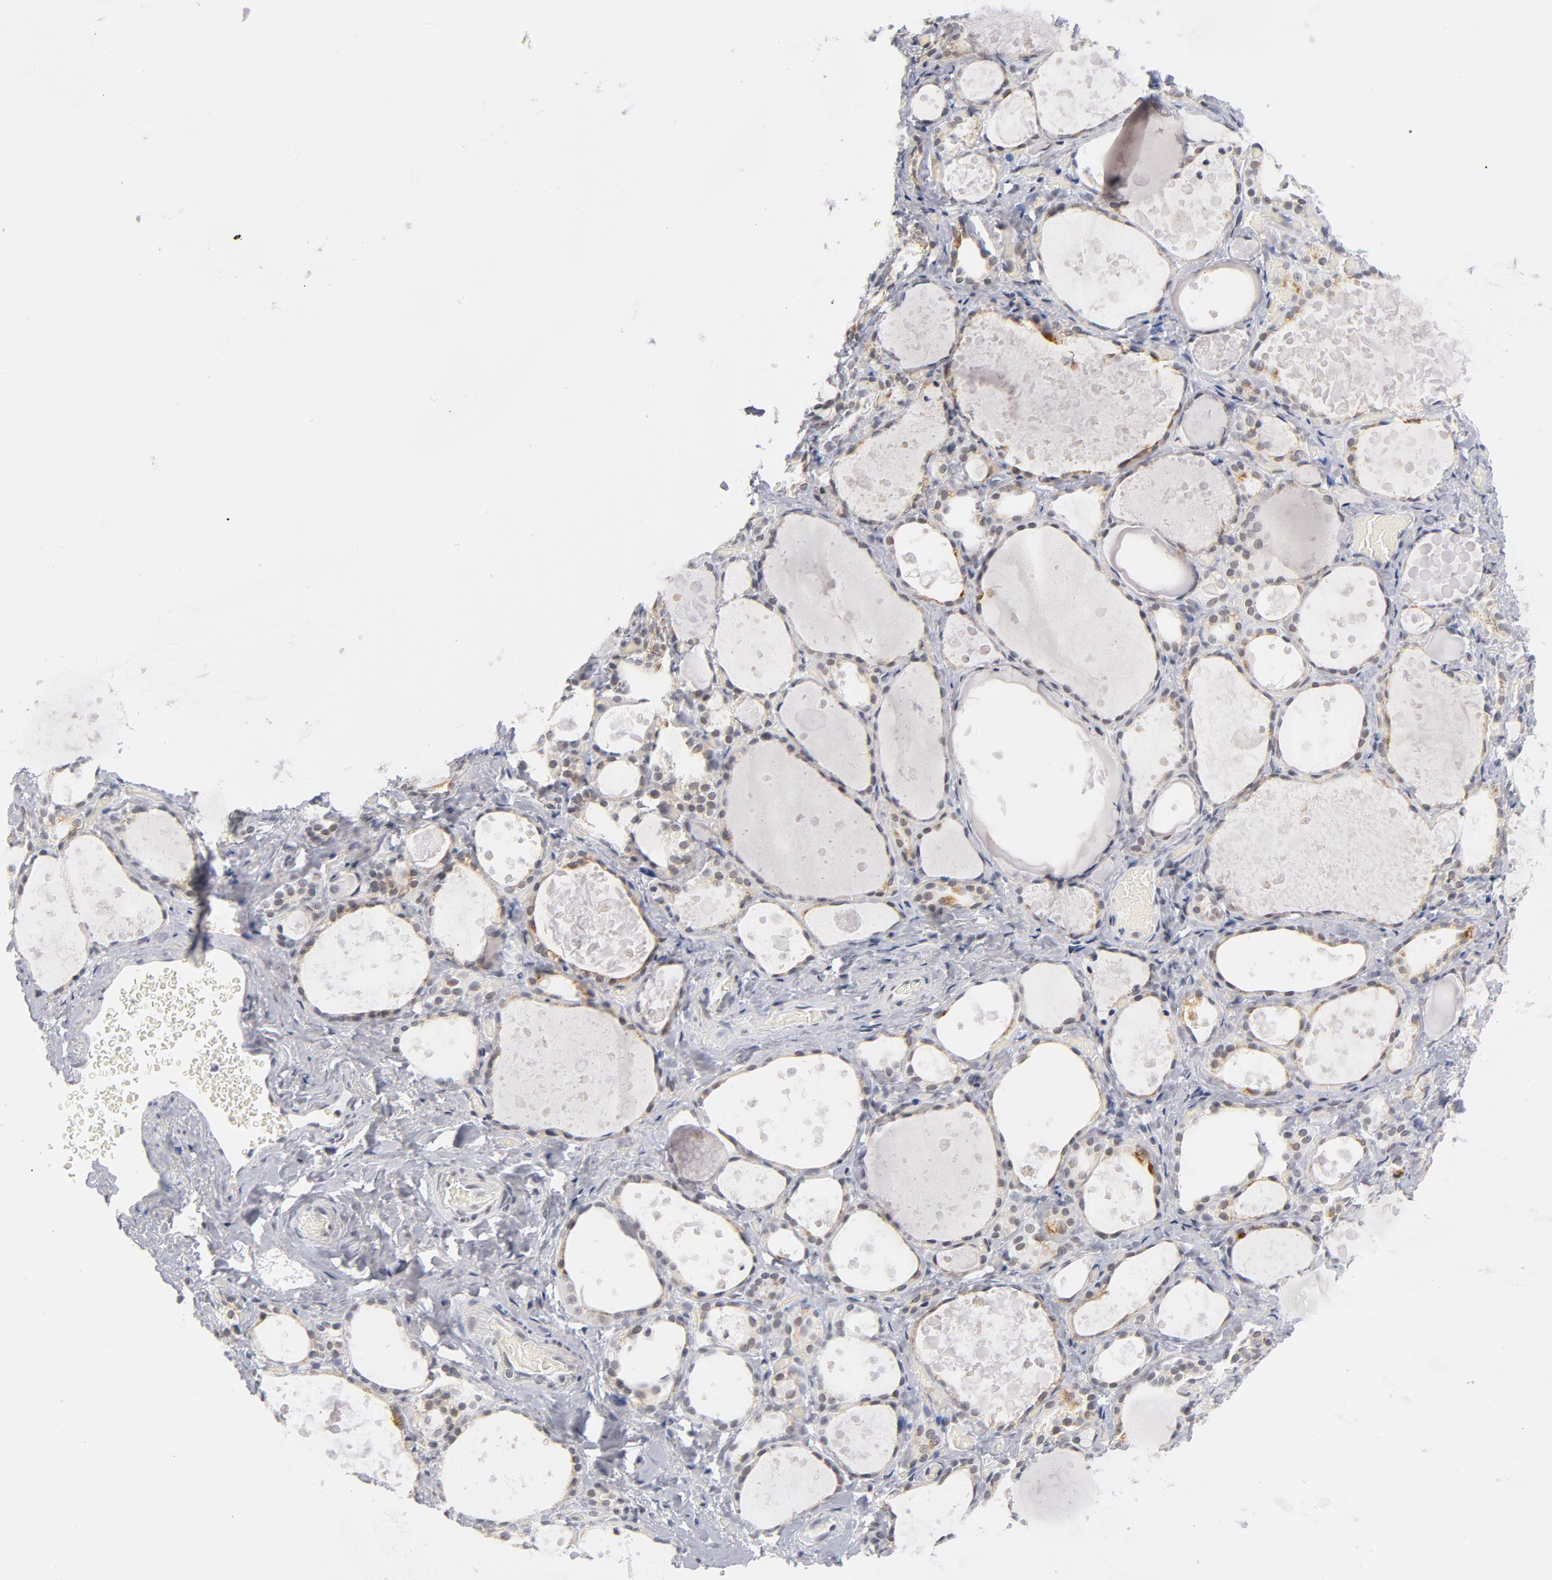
{"staining": {"intensity": "weak", "quantity": "25%-75%", "location": "cytoplasmic/membranous,nuclear"}, "tissue": "thyroid gland", "cell_type": "Glandular cells", "image_type": "normal", "snomed": [{"axis": "morphology", "description": "Normal tissue, NOS"}, {"axis": "topography", "description": "Thyroid gland"}], "caption": "IHC of unremarkable thyroid gland displays low levels of weak cytoplasmic/membranous,nuclear staining in about 25%-75% of glandular cells.", "gene": "BAP1", "patient": {"sex": "female", "age": 75}}